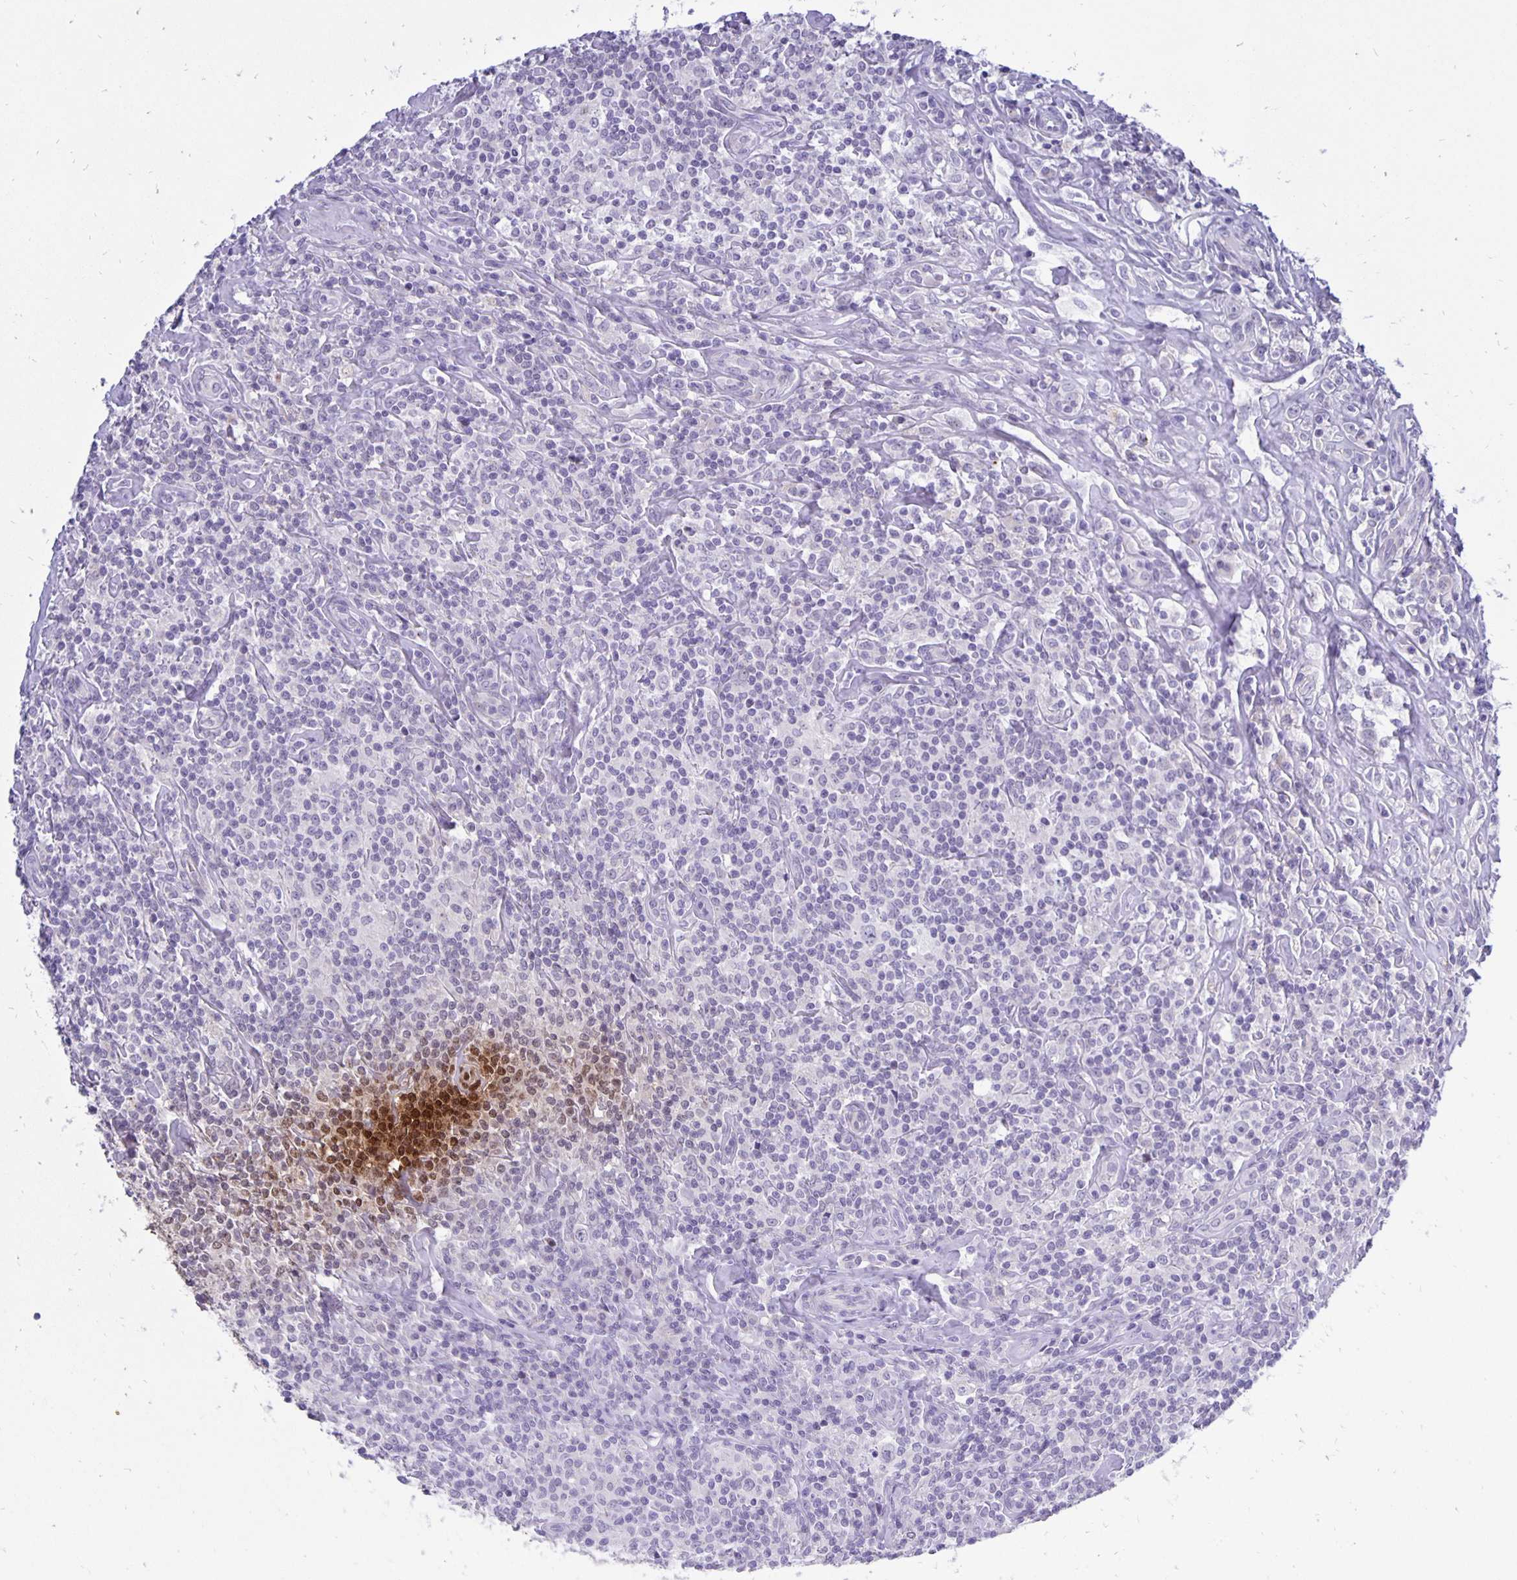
{"staining": {"intensity": "negative", "quantity": "none", "location": "none"}, "tissue": "lymphoma", "cell_type": "Tumor cells", "image_type": "cancer", "snomed": [{"axis": "morphology", "description": "Hodgkin's disease, NOS"}, {"axis": "morphology", "description": "Hodgkin's lymphoma, nodular sclerosis"}, {"axis": "topography", "description": "Lymph node"}], "caption": "Immunohistochemistry micrograph of human lymphoma stained for a protein (brown), which reveals no expression in tumor cells.", "gene": "ERBB2", "patient": {"sex": "female", "age": 10}}